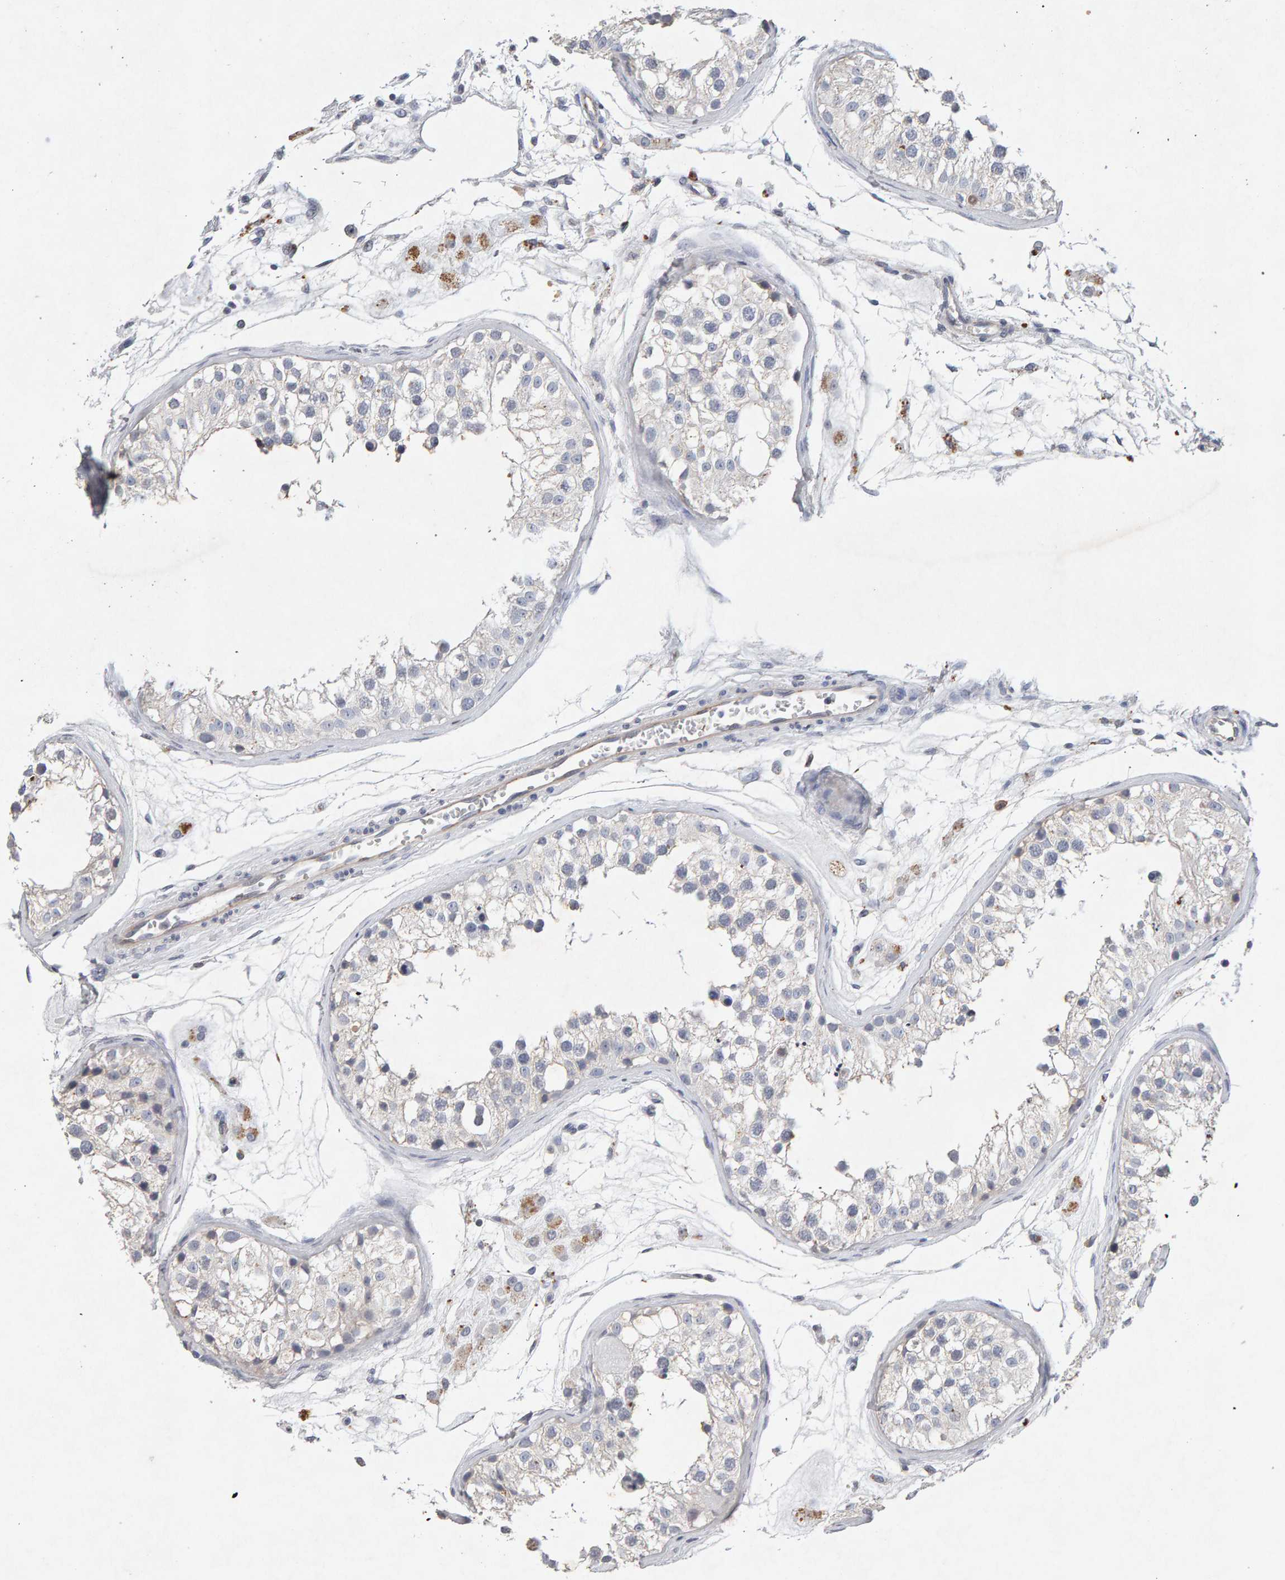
{"staining": {"intensity": "moderate", "quantity": "<25%", "location": "cytoplasmic/membranous"}, "tissue": "testis", "cell_type": "Cells in seminiferous ducts", "image_type": "normal", "snomed": [{"axis": "morphology", "description": "Normal tissue, NOS"}, {"axis": "morphology", "description": "Adenocarcinoma, metastatic, NOS"}, {"axis": "topography", "description": "Testis"}], "caption": "Moderate cytoplasmic/membranous expression for a protein is identified in approximately <25% of cells in seminiferous ducts of unremarkable testis using immunohistochemistry.", "gene": "PTPRM", "patient": {"sex": "male", "age": 26}}